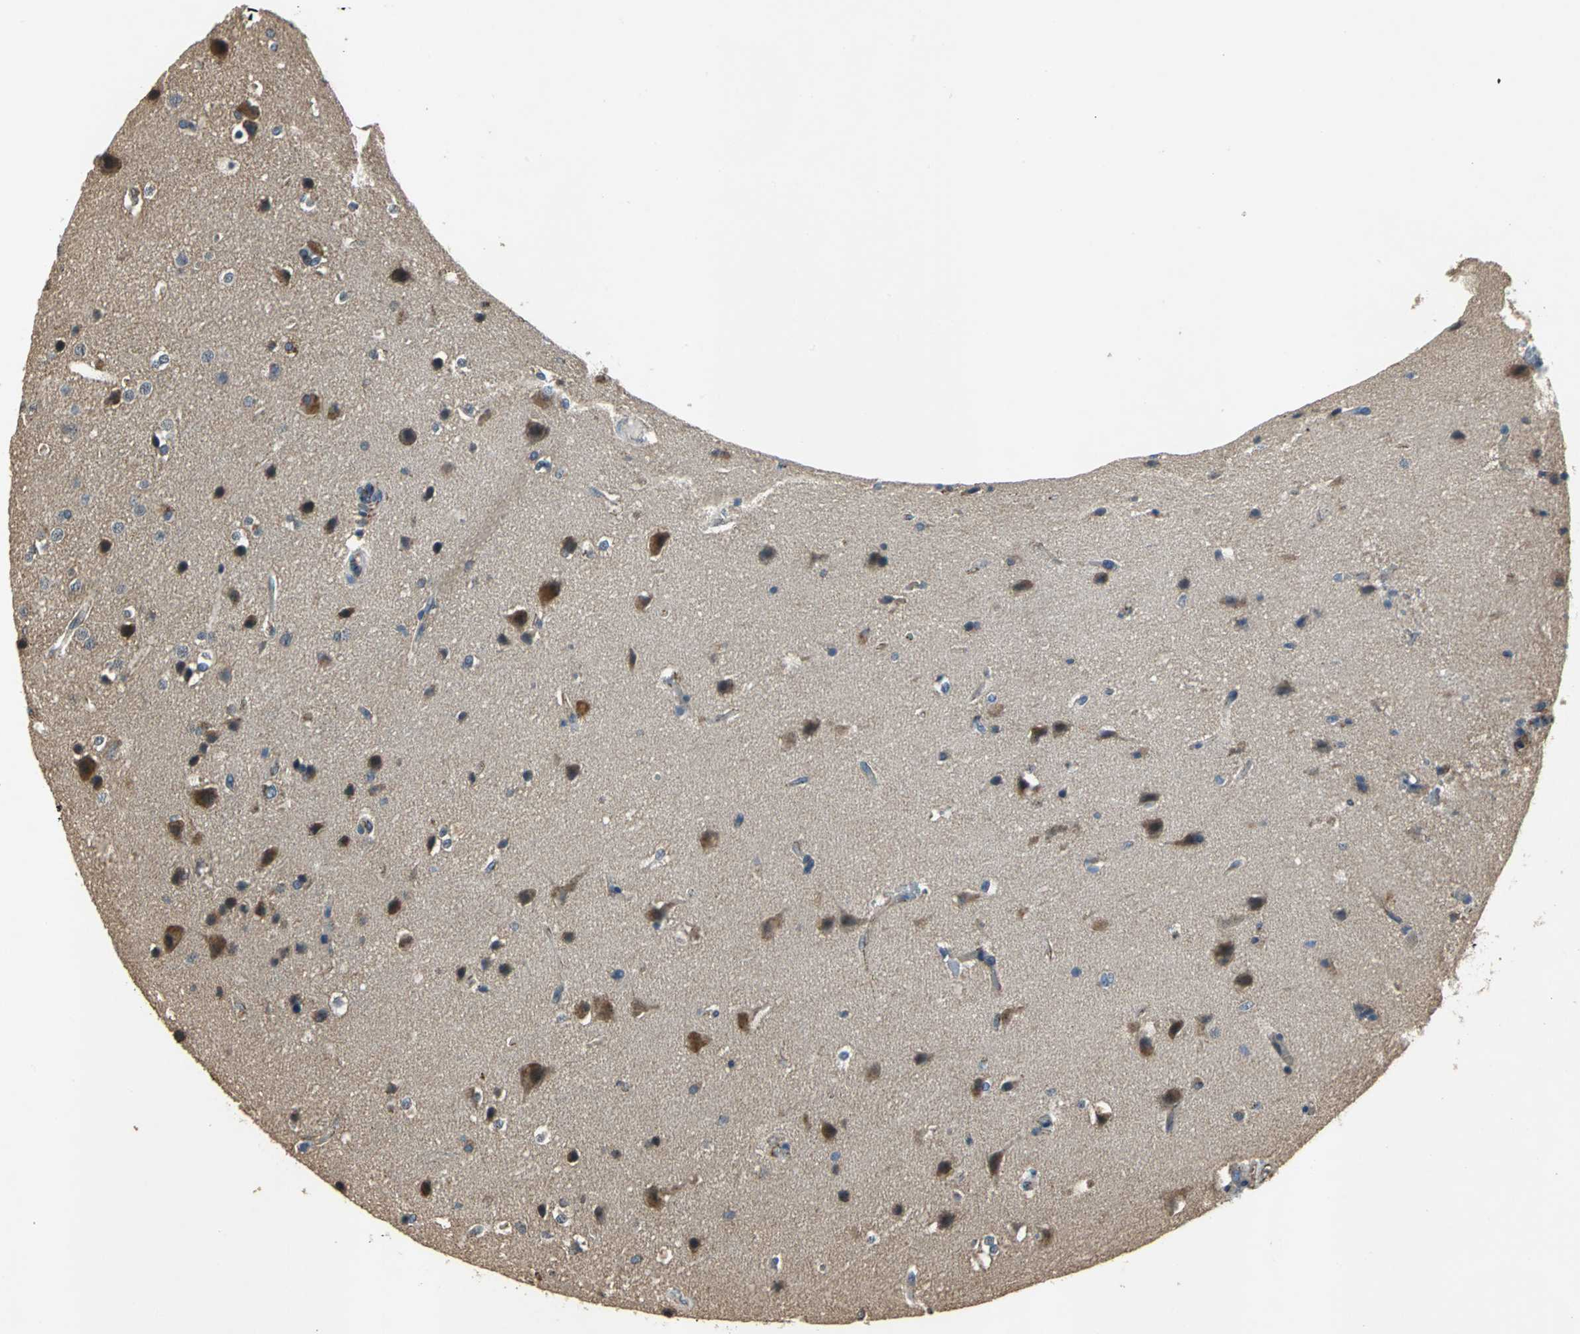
{"staining": {"intensity": "negative", "quantity": "none", "location": "none"}, "tissue": "glioma", "cell_type": "Tumor cells", "image_type": "cancer", "snomed": [{"axis": "morphology", "description": "Glioma, malignant, Low grade"}, {"axis": "topography", "description": "Cerebral cortex"}], "caption": "The IHC photomicrograph has no significant expression in tumor cells of malignant low-grade glioma tissue.", "gene": "OCLN", "patient": {"sex": "female", "age": 47}}